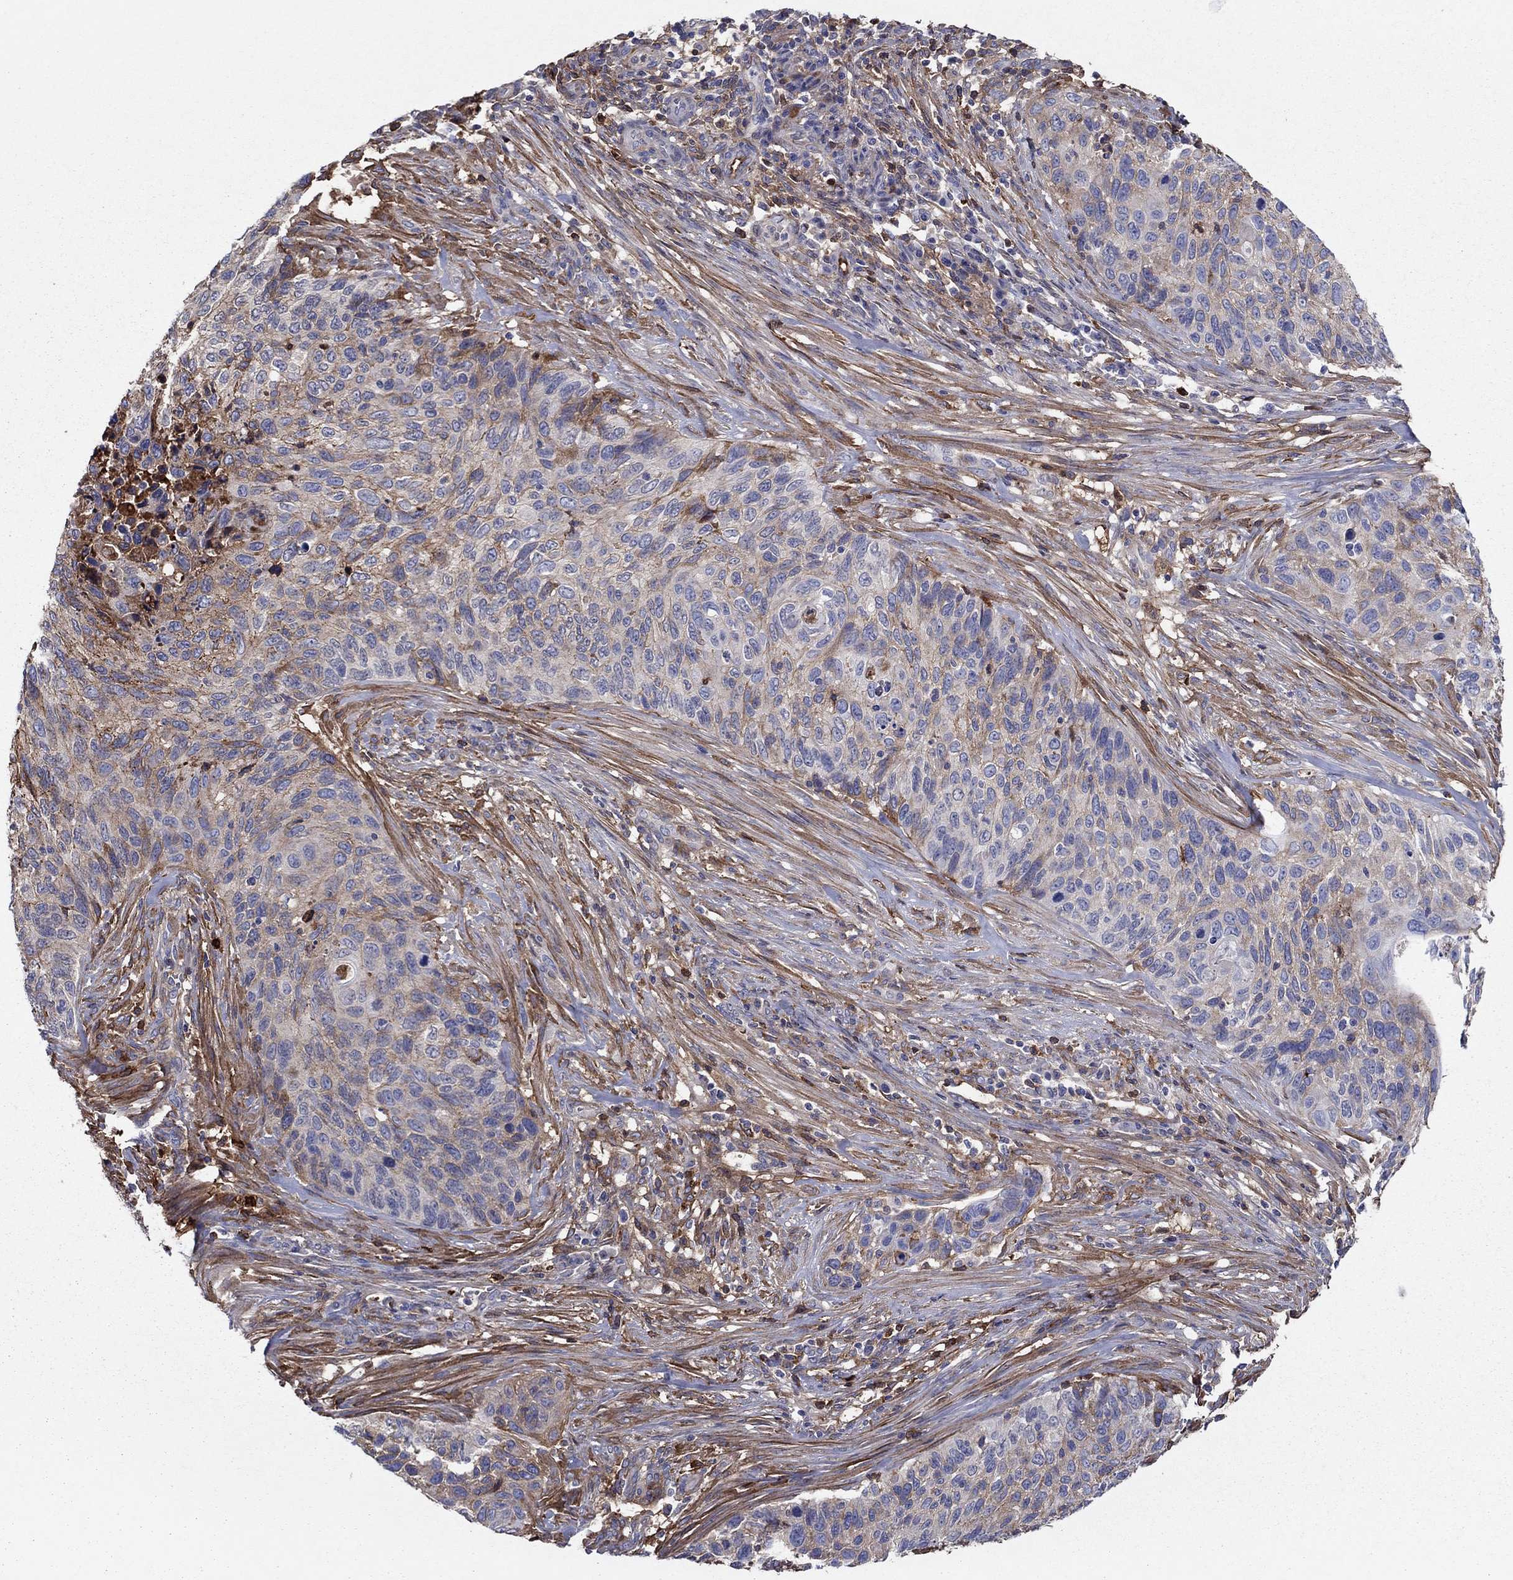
{"staining": {"intensity": "moderate", "quantity": "25%-75%", "location": "cytoplasmic/membranous"}, "tissue": "cervical cancer", "cell_type": "Tumor cells", "image_type": "cancer", "snomed": [{"axis": "morphology", "description": "Squamous cell carcinoma, NOS"}, {"axis": "topography", "description": "Cervix"}], "caption": "Tumor cells reveal moderate cytoplasmic/membranous staining in about 25%-75% of cells in cervical squamous cell carcinoma. Nuclei are stained in blue.", "gene": "HPX", "patient": {"sex": "female", "age": 70}}